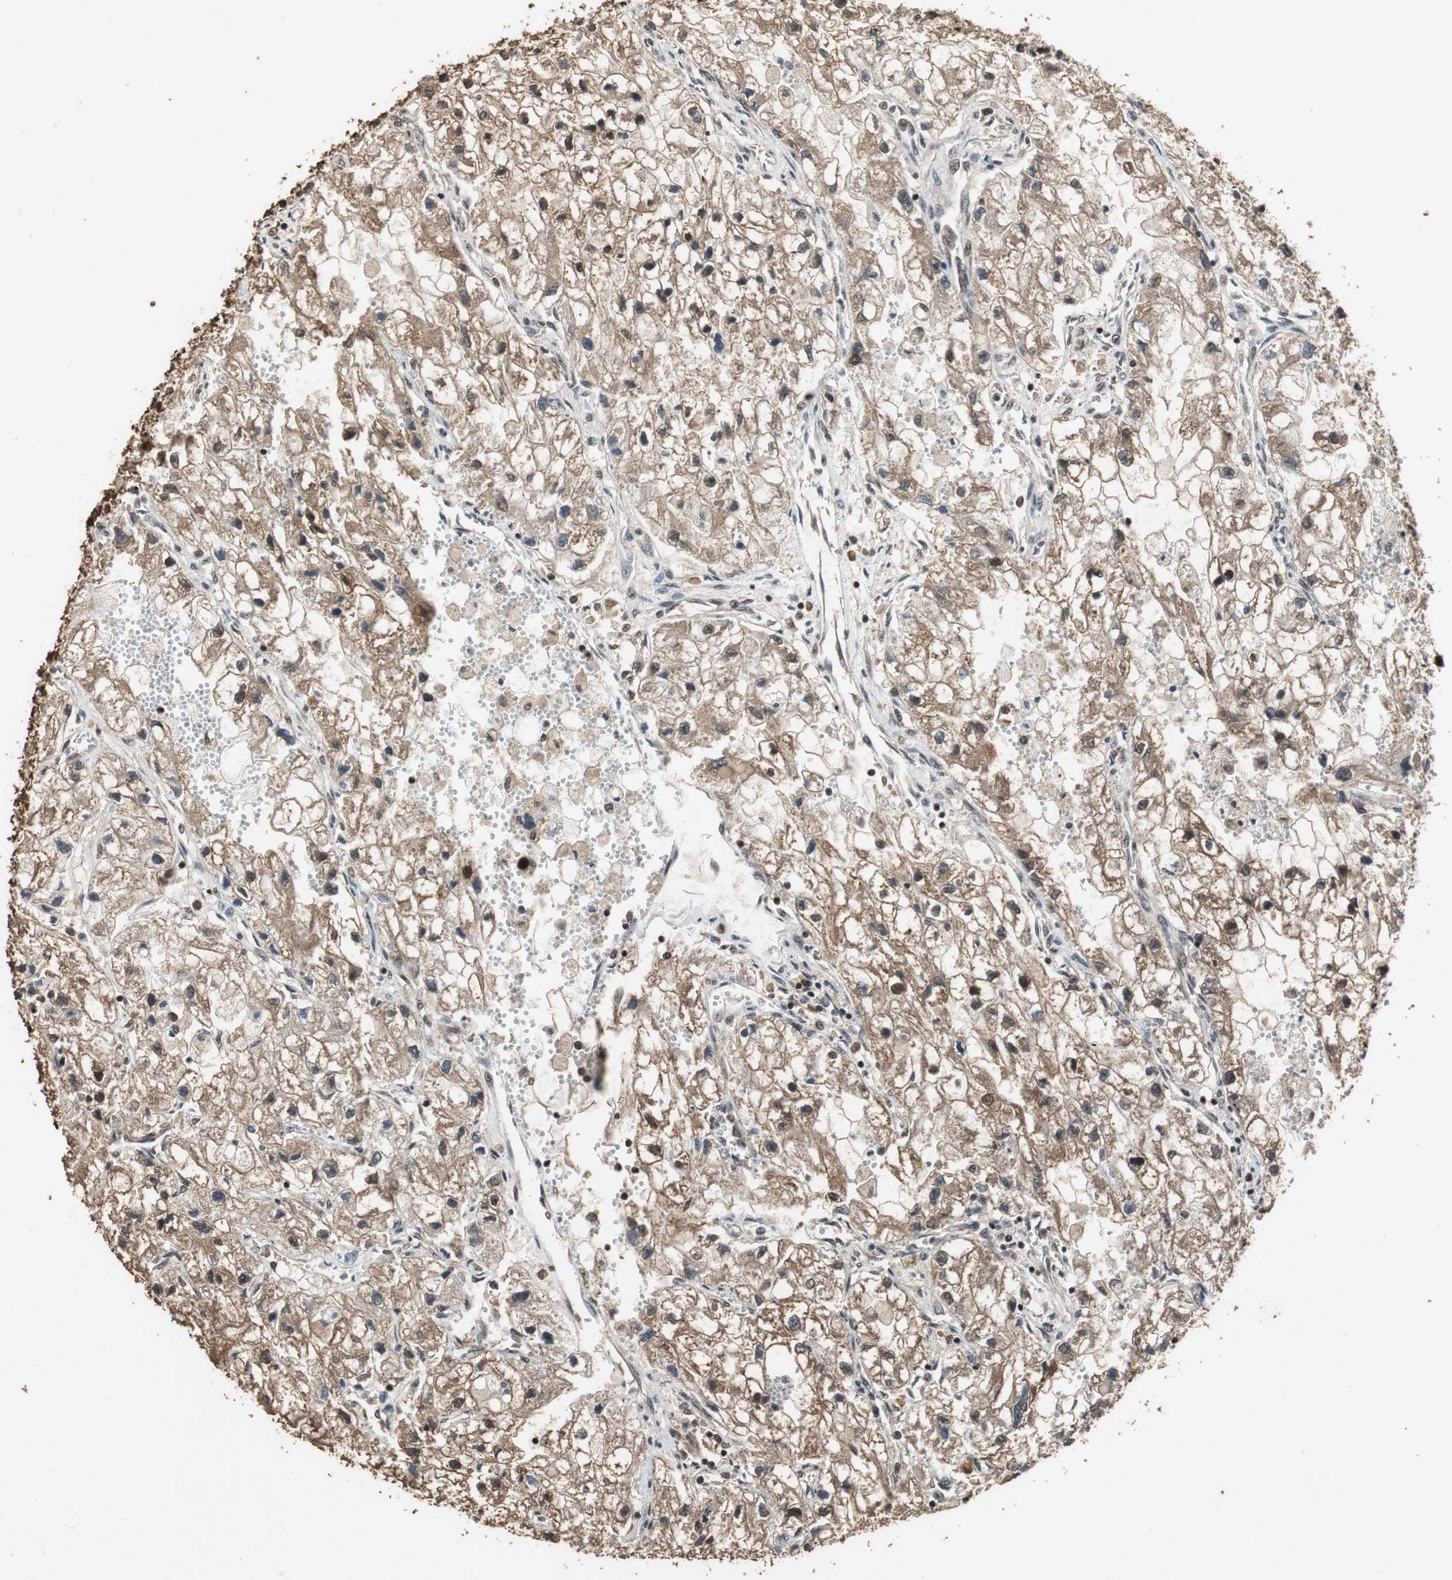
{"staining": {"intensity": "moderate", "quantity": ">75%", "location": "cytoplasmic/membranous,nuclear"}, "tissue": "renal cancer", "cell_type": "Tumor cells", "image_type": "cancer", "snomed": [{"axis": "morphology", "description": "Adenocarcinoma, NOS"}, {"axis": "topography", "description": "Kidney"}], "caption": "Moderate cytoplasmic/membranous and nuclear expression for a protein is present in about >75% of tumor cells of renal cancer using IHC.", "gene": "ZNF18", "patient": {"sex": "female", "age": 70}}